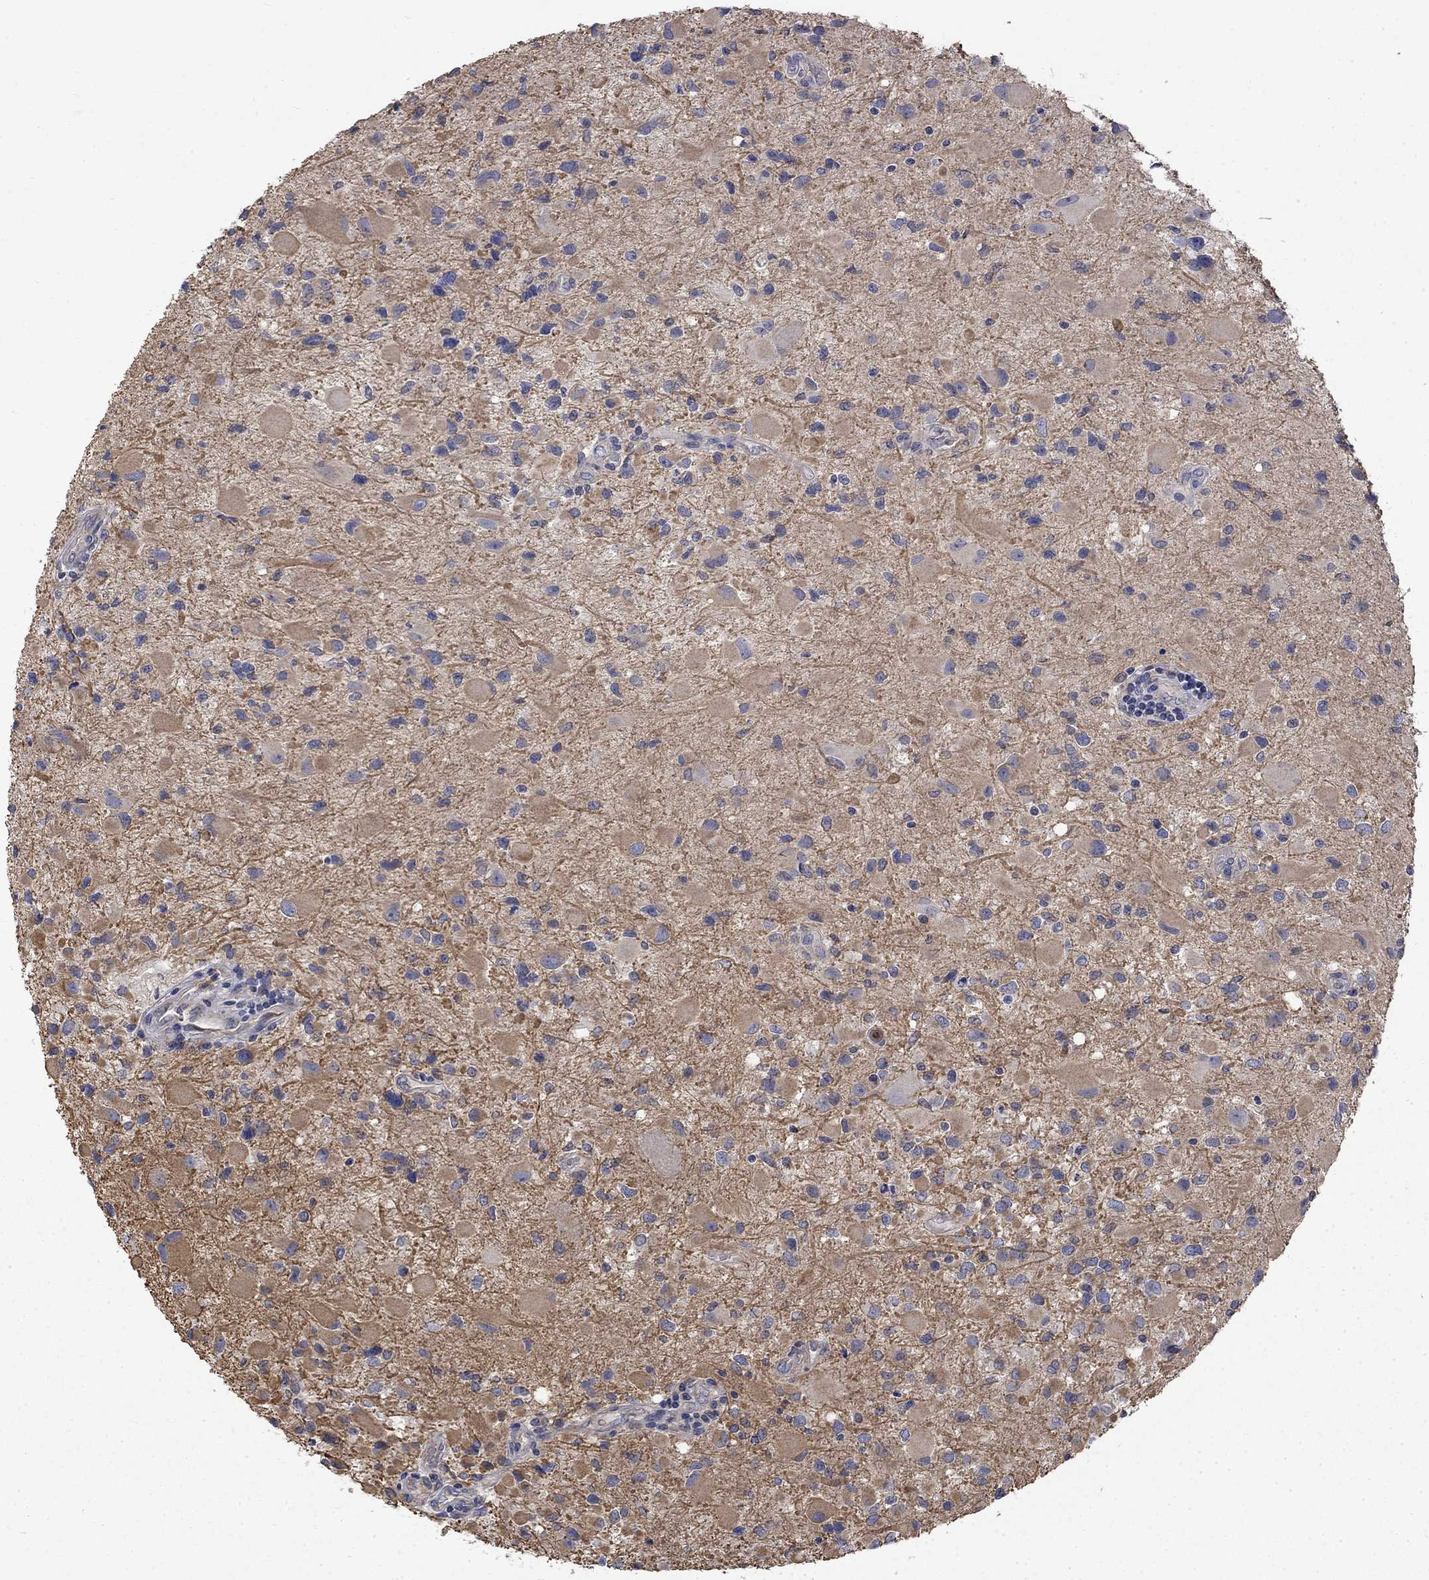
{"staining": {"intensity": "moderate", "quantity": "<25%", "location": "cytoplasmic/membranous"}, "tissue": "glioma", "cell_type": "Tumor cells", "image_type": "cancer", "snomed": [{"axis": "morphology", "description": "Glioma, malignant, Low grade"}, {"axis": "topography", "description": "Brain"}], "caption": "Immunohistochemical staining of glioma reveals low levels of moderate cytoplasmic/membranous protein staining in about <25% of tumor cells.", "gene": "CAMKK2", "patient": {"sex": "female", "age": 32}}